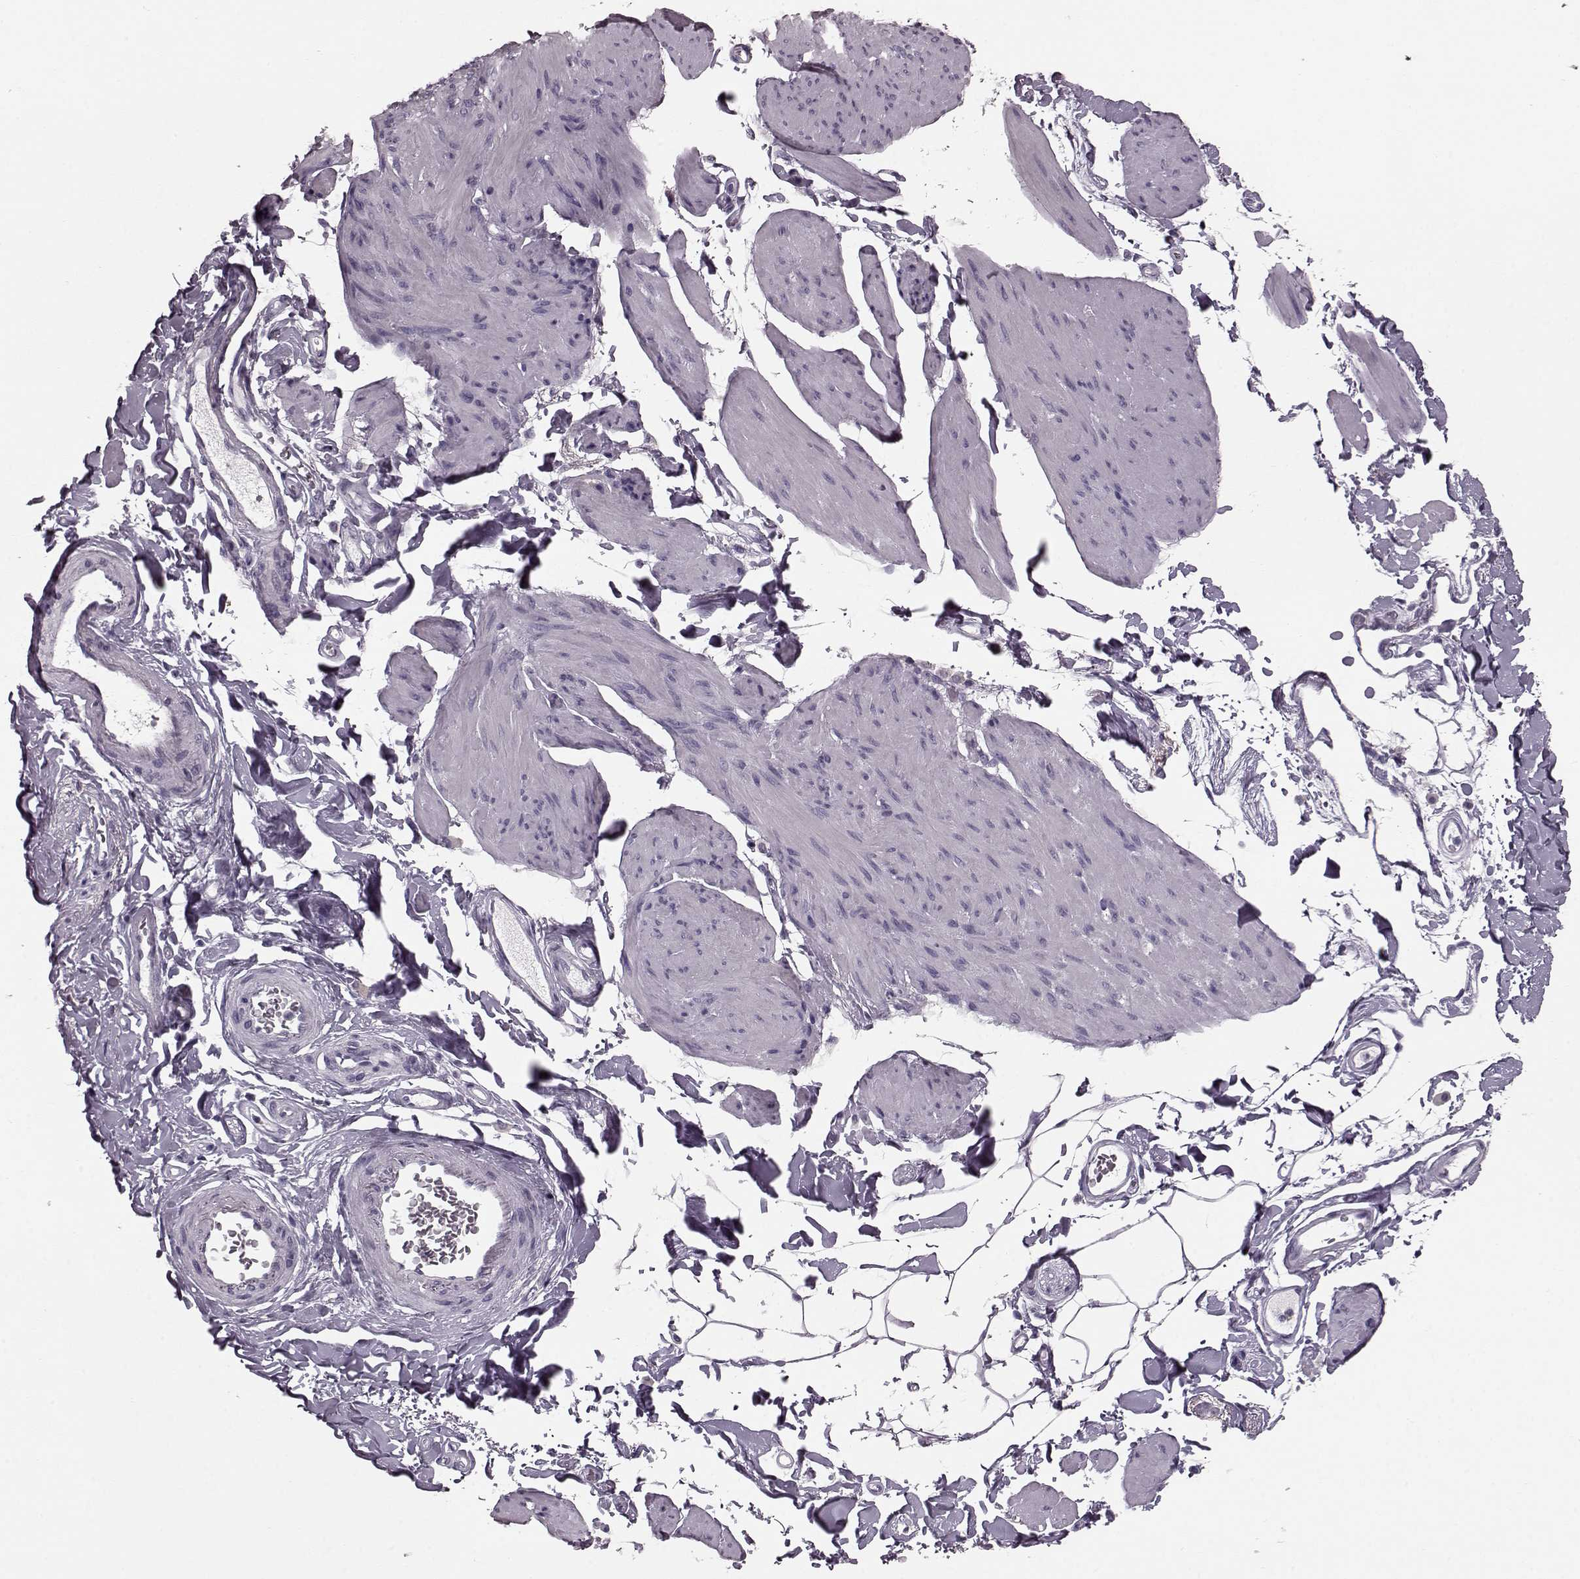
{"staining": {"intensity": "negative", "quantity": "none", "location": "none"}, "tissue": "smooth muscle", "cell_type": "Smooth muscle cells", "image_type": "normal", "snomed": [{"axis": "morphology", "description": "Normal tissue, NOS"}, {"axis": "topography", "description": "Adipose tissue"}, {"axis": "topography", "description": "Smooth muscle"}, {"axis": "topography", "description": "Peripheral nerve tissue"}], "caption": "Smooth muscle was stained to show a protein in brown. There is no significant expression in smooth muscle cells. (Immunohistochemistry, brightfield microscopy, high magnification).", "gene": "CST7", "patient": {"sex": "male", "age": 83}}